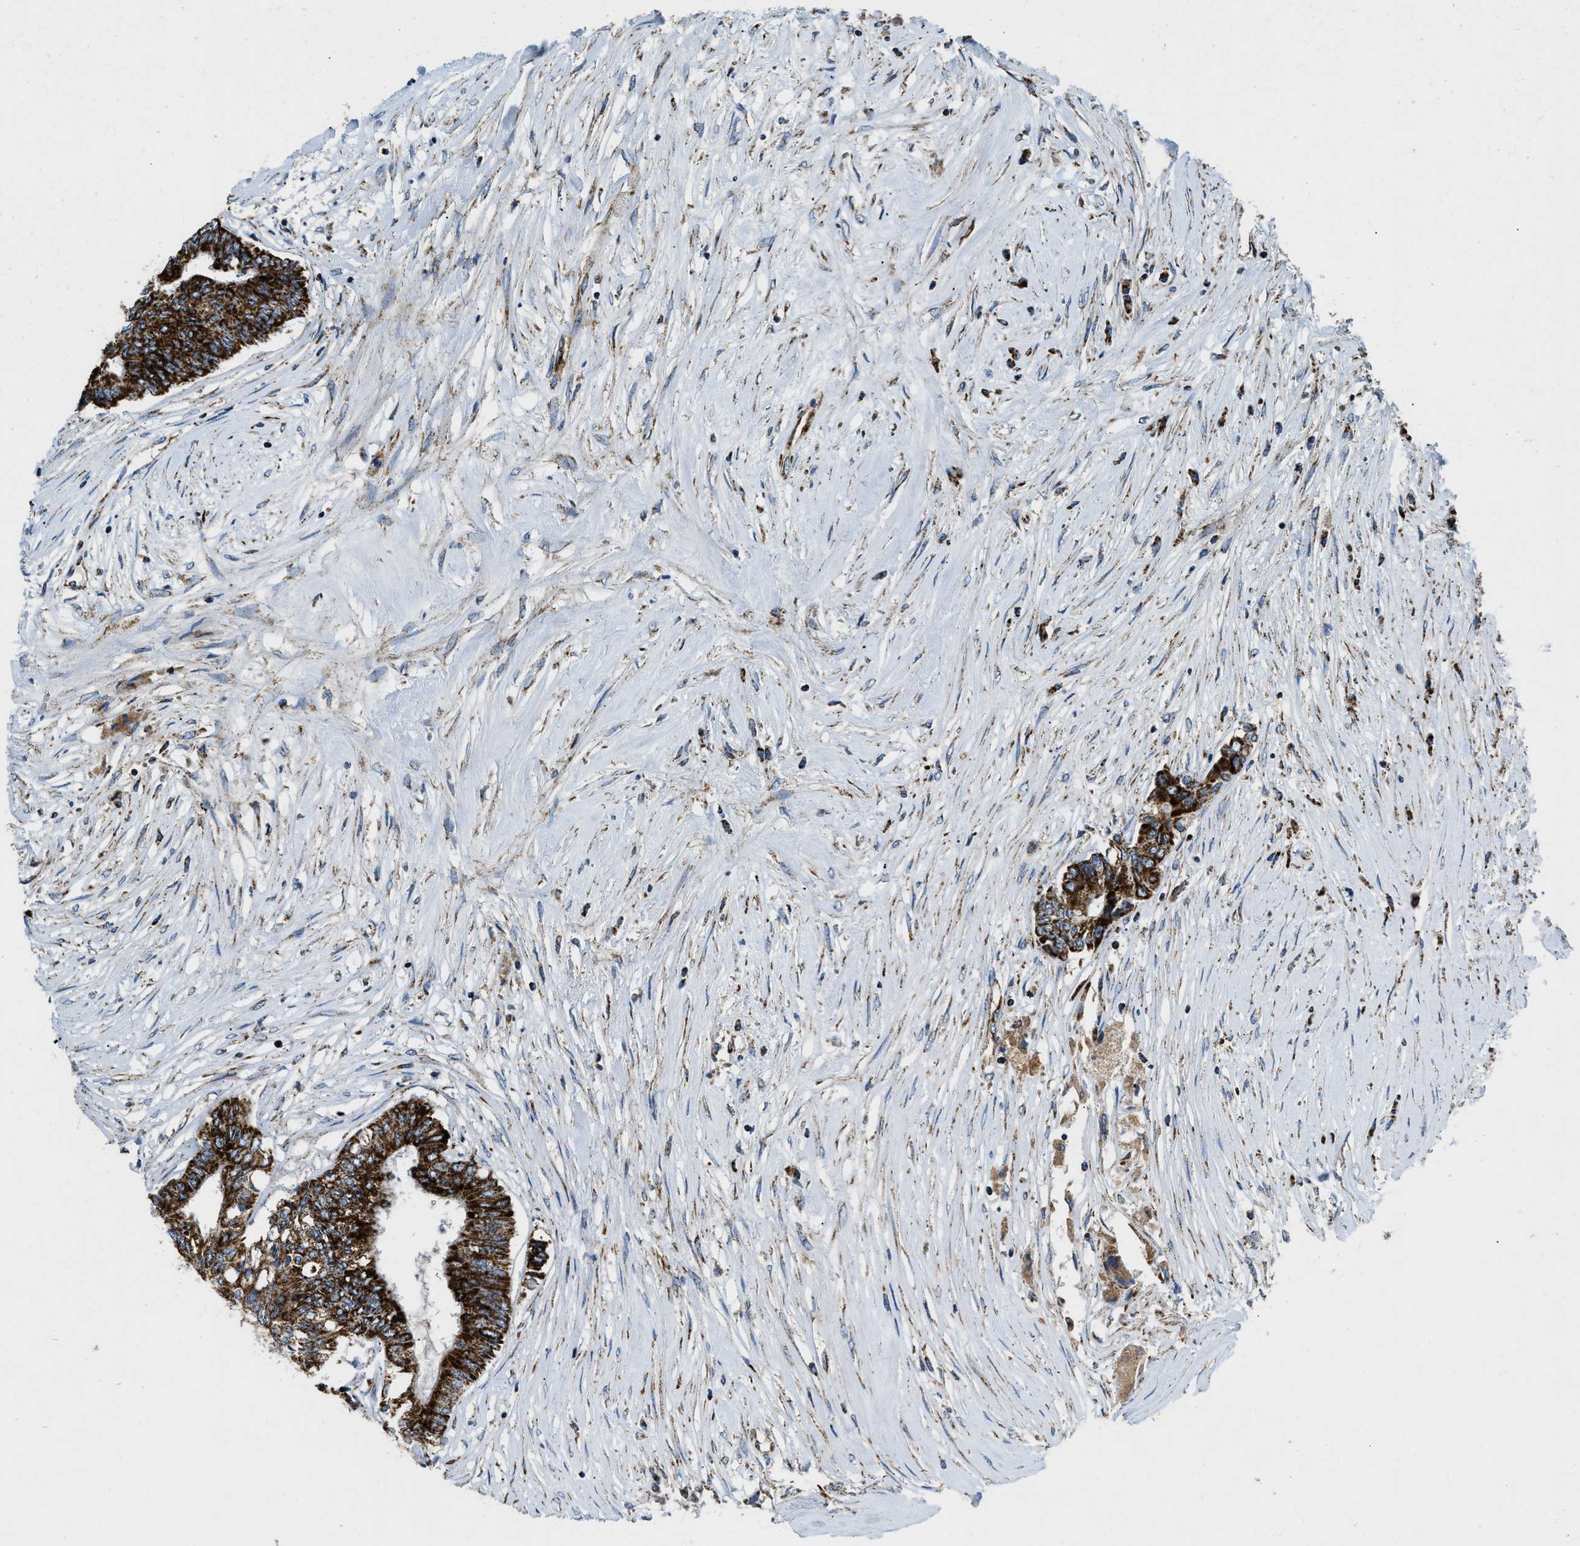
{"staining": {"intensity": "strong", "quantity": ">75%", "location": "cytoplasmic/membranous"}, "tissue": "colorectal cancer", "cell_type": "Tumor cells", "image_type": "cancer", "snomed": [{"axis": "morphology", "description": "Adenocarcinoma, NOS"}, {"axis": "topography", "description": "Rectum"}], "caption": "This photomicrograph exhibits colorectal adenocarcinoma stained with immunohistochemistry to label a protein in brown. The cytoplasmic/membranous of tumor cells show strong positivity for the protein. Nuclei are counter-stained blue.", "gene": "STK33", "patient": {"sex": "male", "age": 63}}